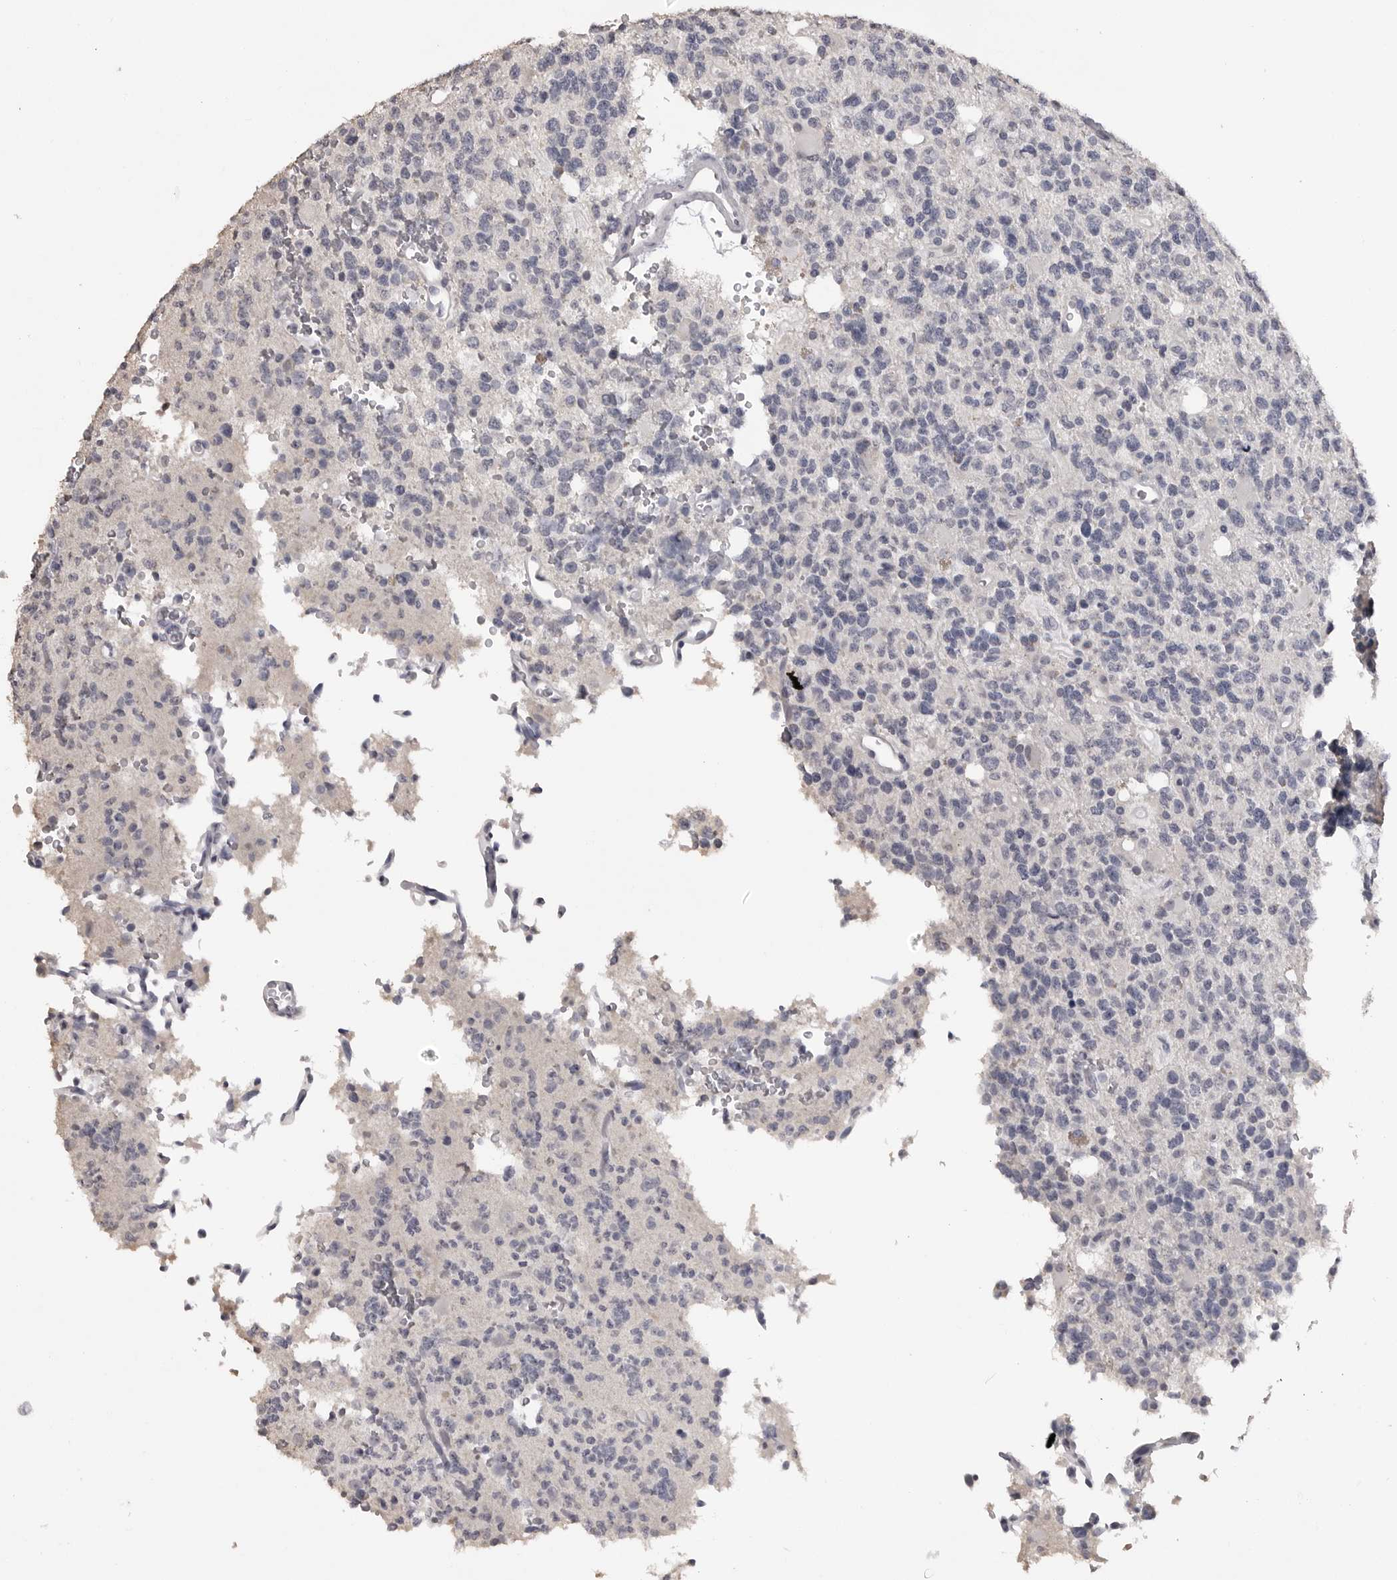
{"staining": {"intensity": "negative", "quantity": "none", "location": "none"}, "tissue": "glioma", "cell_type": "Tumor cells", "image_type": "cancer", "snomed": [{"axis": "morphology", "description": "Glioma, malignant, High grade"}, {"axis": "topography", "description": "Brain"}], "caption": "This image is of high-grade glioma (malignant) stained with IHC to label a protein in brown with the nuclei are counter-stained blue. There is no staining in tumor cells.", "gene": "GPN2", "patient": {"sex": "female", "age": 62}}